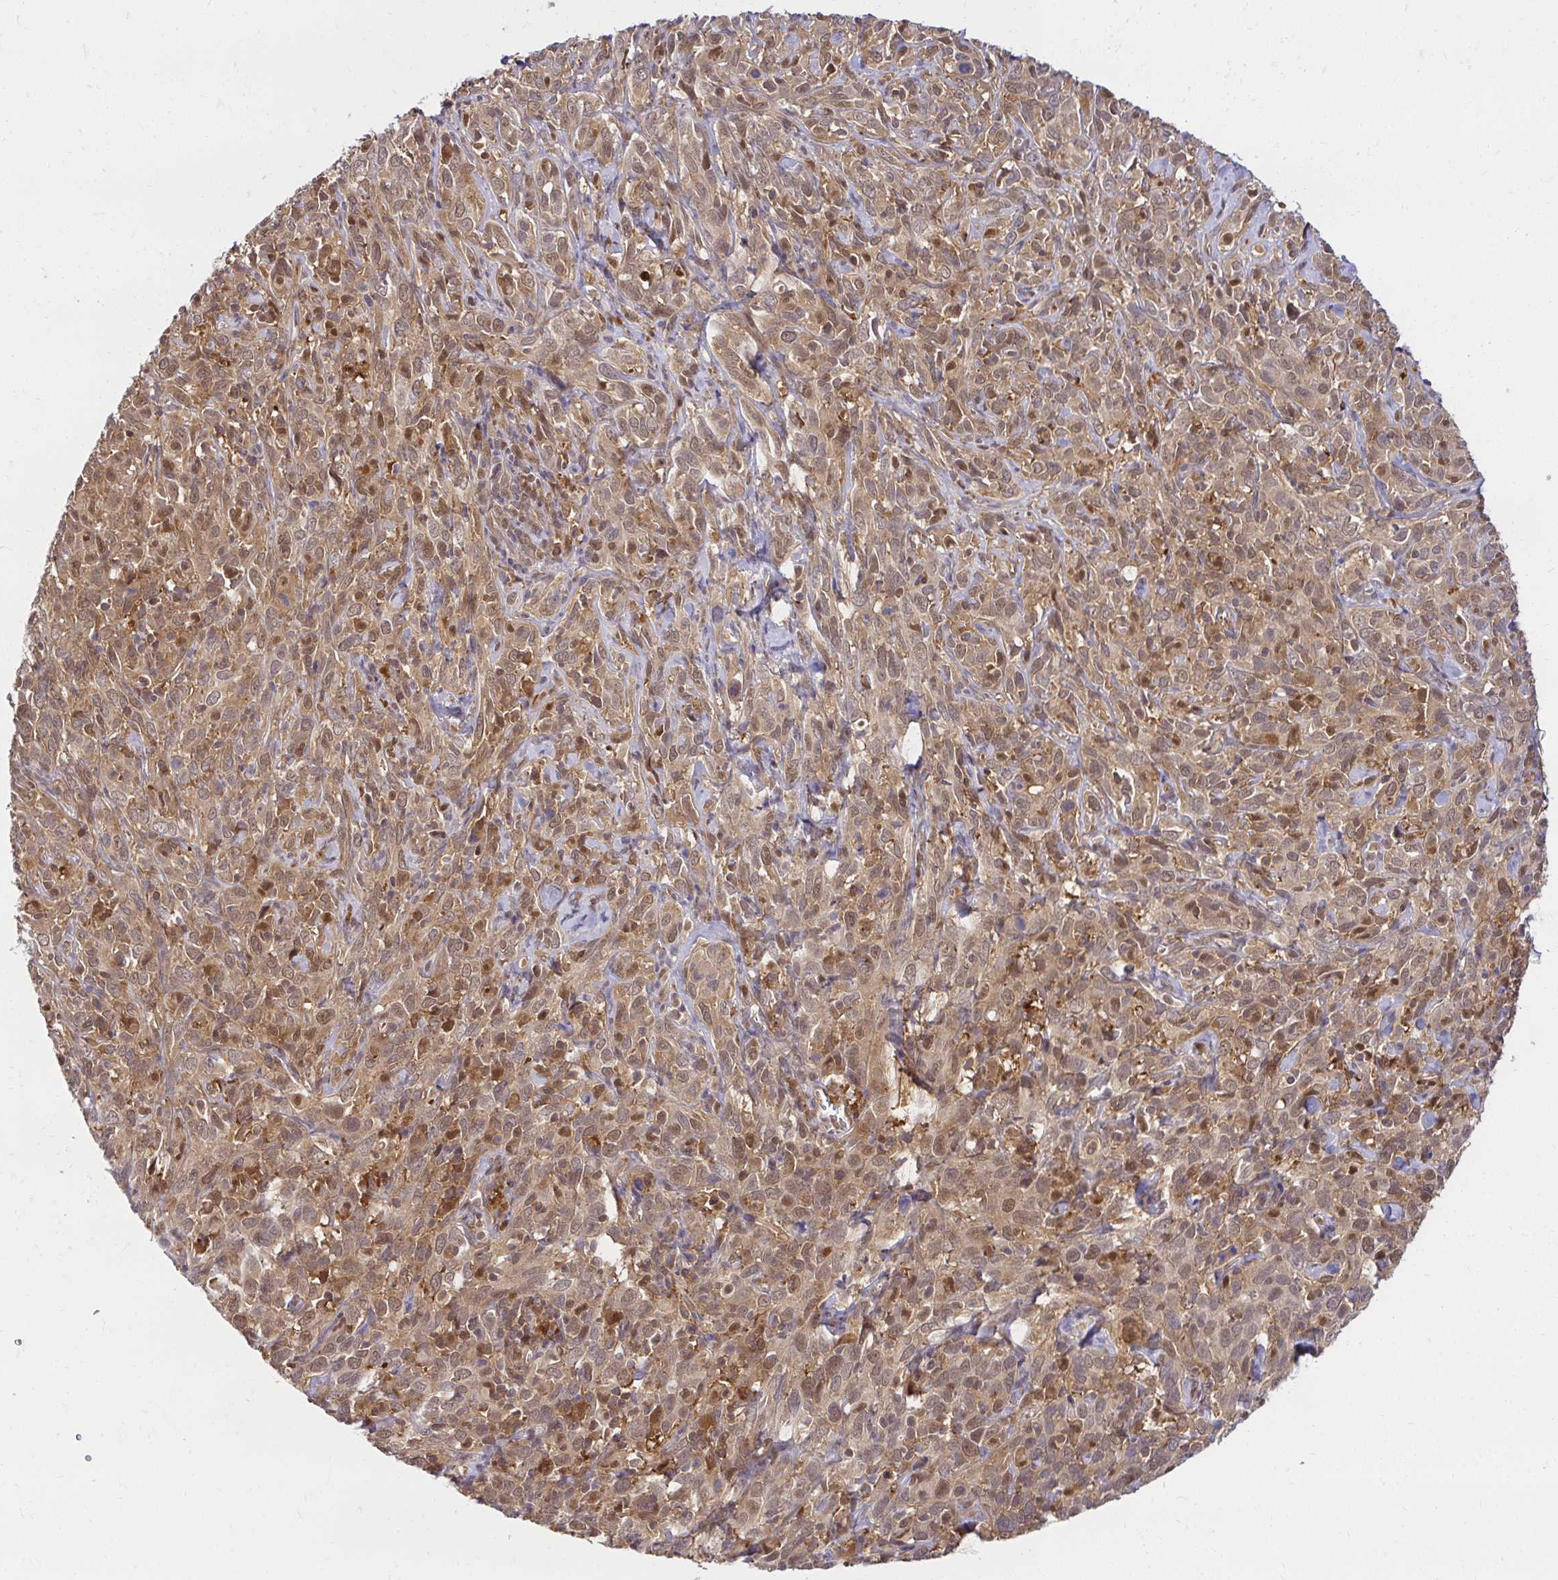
{"staining": {"intensity": "moderate", "quantity": ">75%", "location": "cytoplasmic/membranous,nuclear"}, "tissue": "cervical cancer", "cell_type": "Tumor cells", "image_type": "cancer", "snomed": [{"axis": "morphology", "description": "Normal tissue, NOS"}, {"axis": "morphology", "description": "Squamous cell carcinoma, NOS"}, {"axis": "topography", "description": "Cervix"}], "caption": "Brown immunohistochemical staining in squamous cell carcinoma (cervical) demonstrates moderate cytoplasmic/membranous and nuclear expression in approximately >75% of tumor cells. Nuclei are stained in blue.", "gene": "PSMA4", "patient": {"sex": "female", "age": 51}}